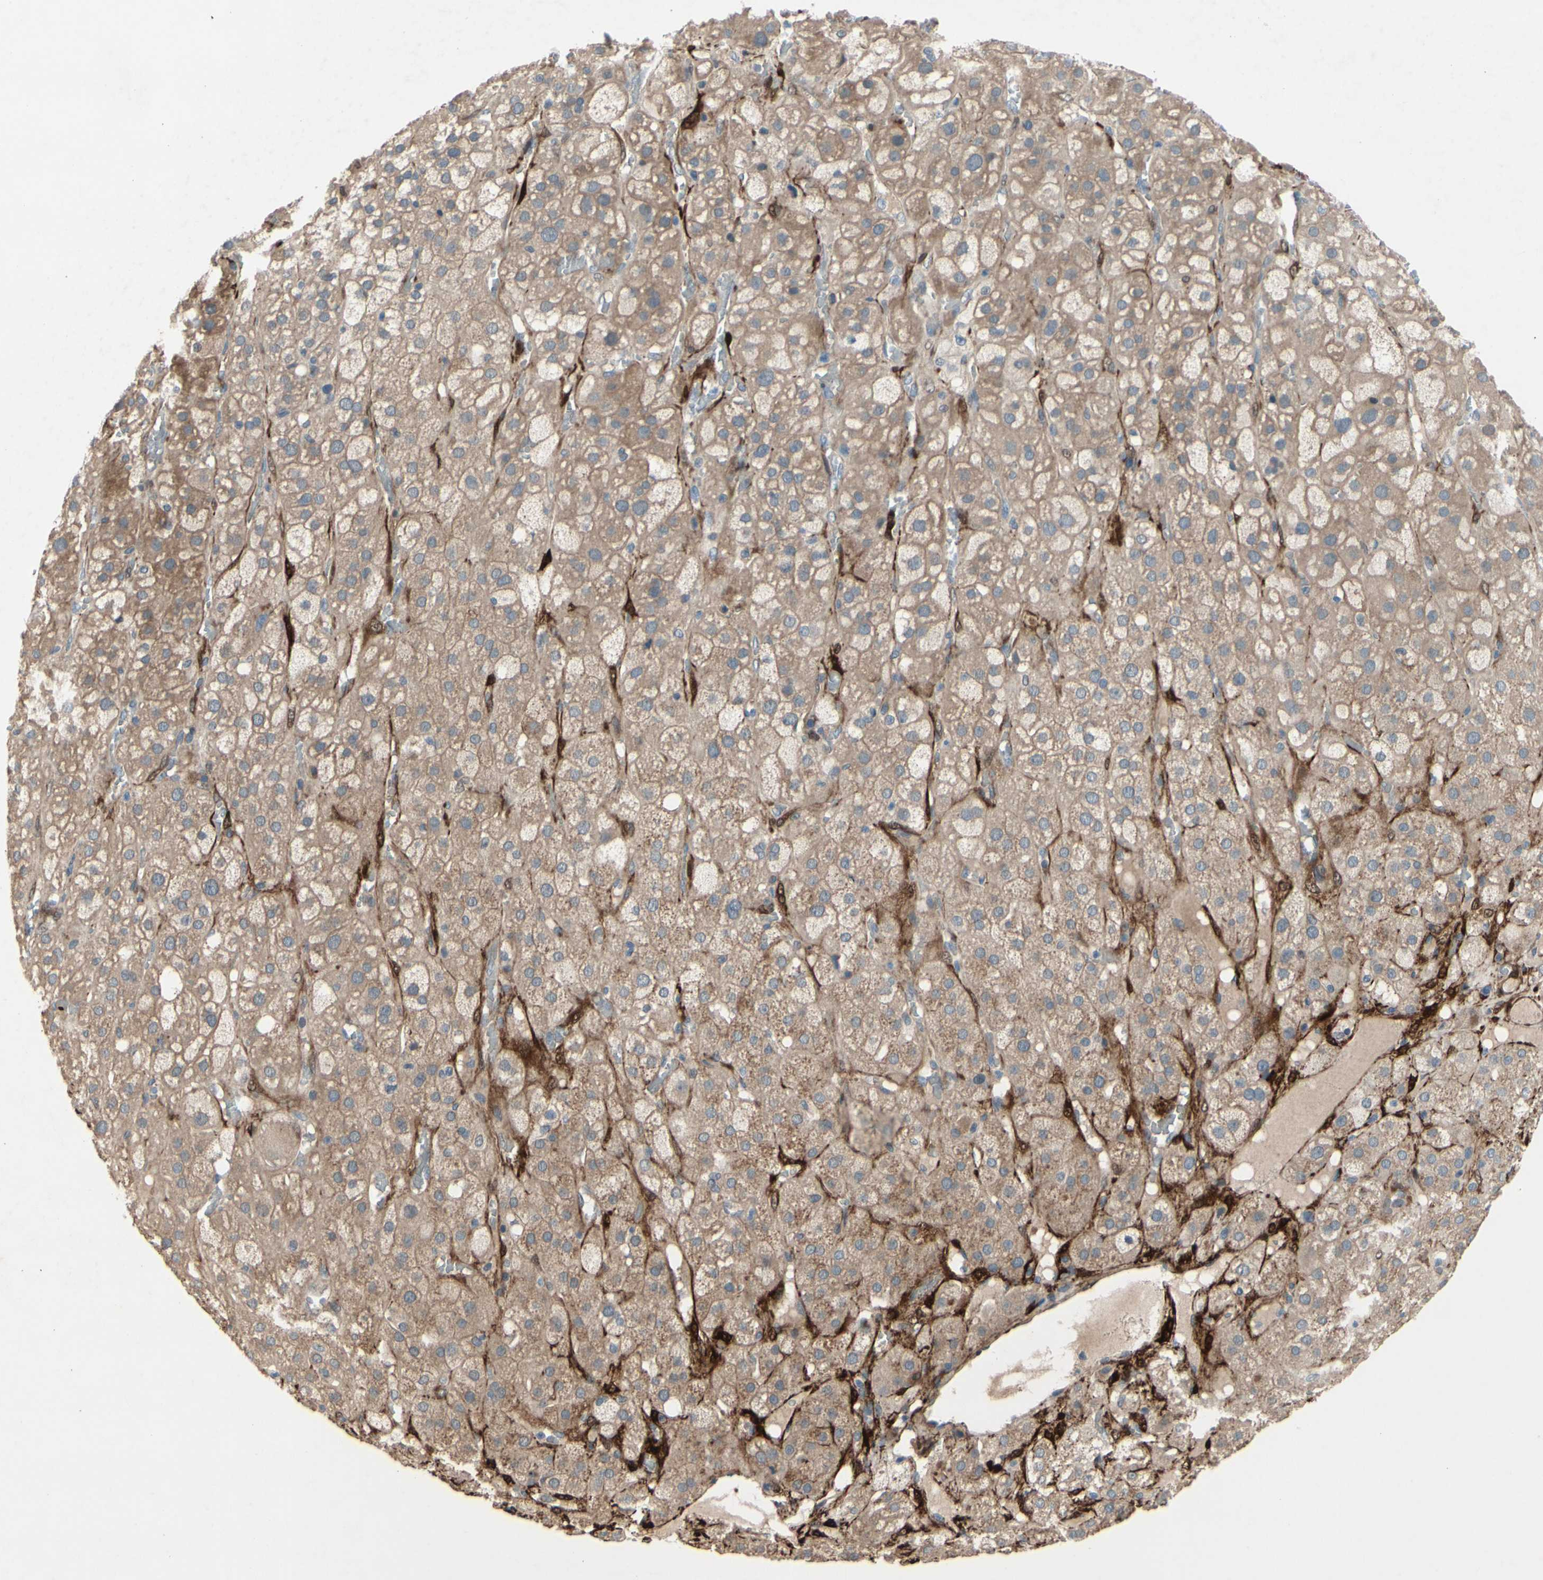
{"staining": {"intensity": "weak", "quantity": ">75%", "location": "cytoplasmic/membranous"}, "tissue": "adrenal gland", "cell_type": "Glandular cells", "image_type": "normal", "snomed": [{"axis": "morphology", "description": "Normal tissue, NOS"}, {"axis": "topography", "description": "Adrenal gland"}], "caption": "Immunohistochemistry micrograph of unremarkable adrenal gland: adrenal gland stained using immunohistochemistry (IHC) exhibits low levels of weak protein expression localized specifically in the cytoplasmic/membranous of glandular cells, appearing as a cytoplasmic/membranous brown color.", "gene": "ICAM5", "patient": {"sex": "female", "age": 47}}